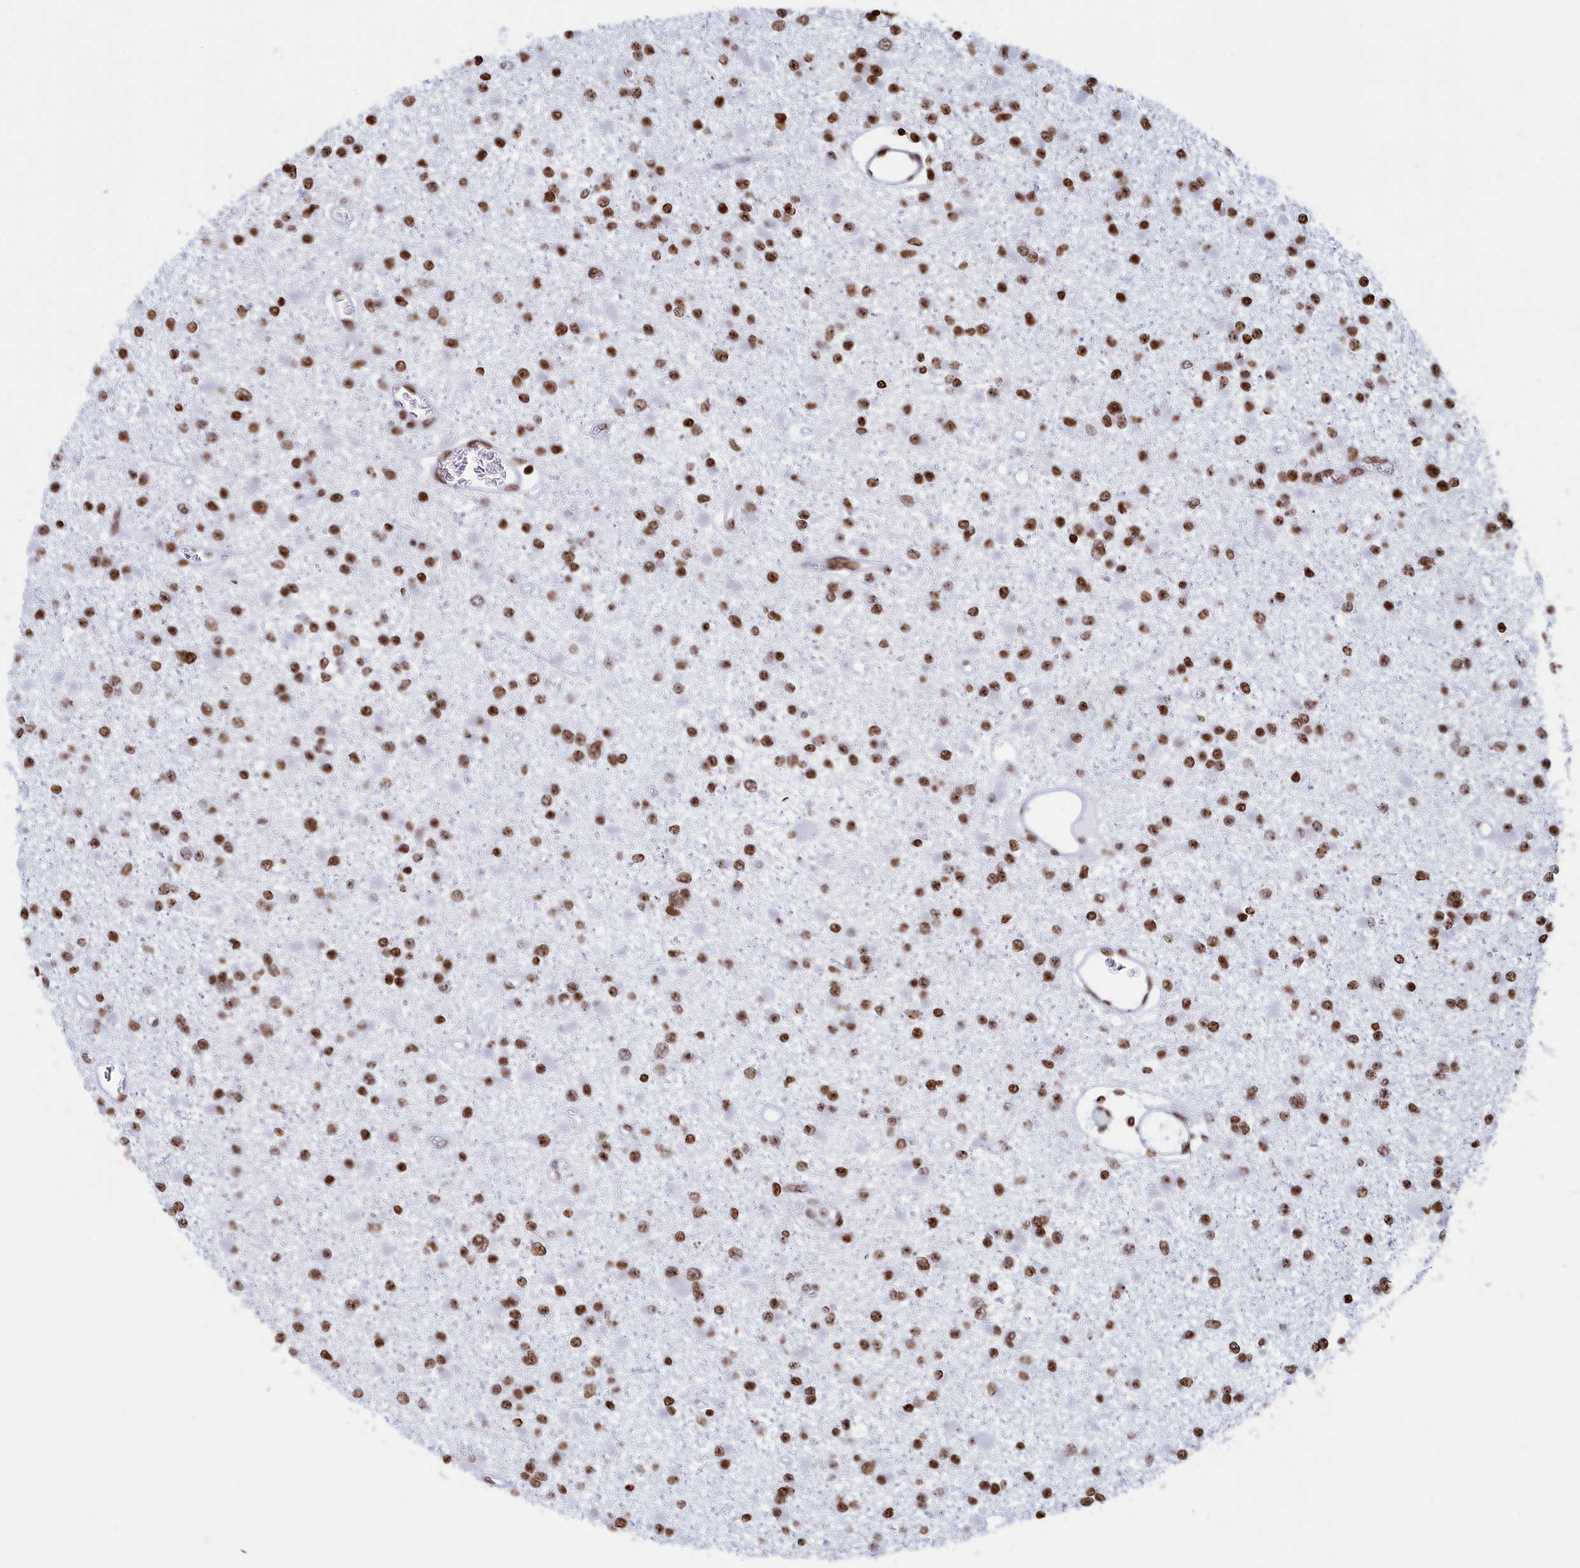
{"staining": {"intensity": "strong", "quantity": ">75%", "location": "nuclear"}, "tissue": "glioma", "cell_type": "Tumor cells", "image_type": "cancer", "snomed": [{"axis": "morphology", "description": "Glioma, malignant, Low grade"}, {"axis": "topography", "description": "Brain"}], "caption": "Strong nuclear protein positivity is identified in approximately >75% of tumor cells in malignant glioma (low-grade).", "gene": "APOBEC3A", "patient": {"sex": "female", "age": 22}}